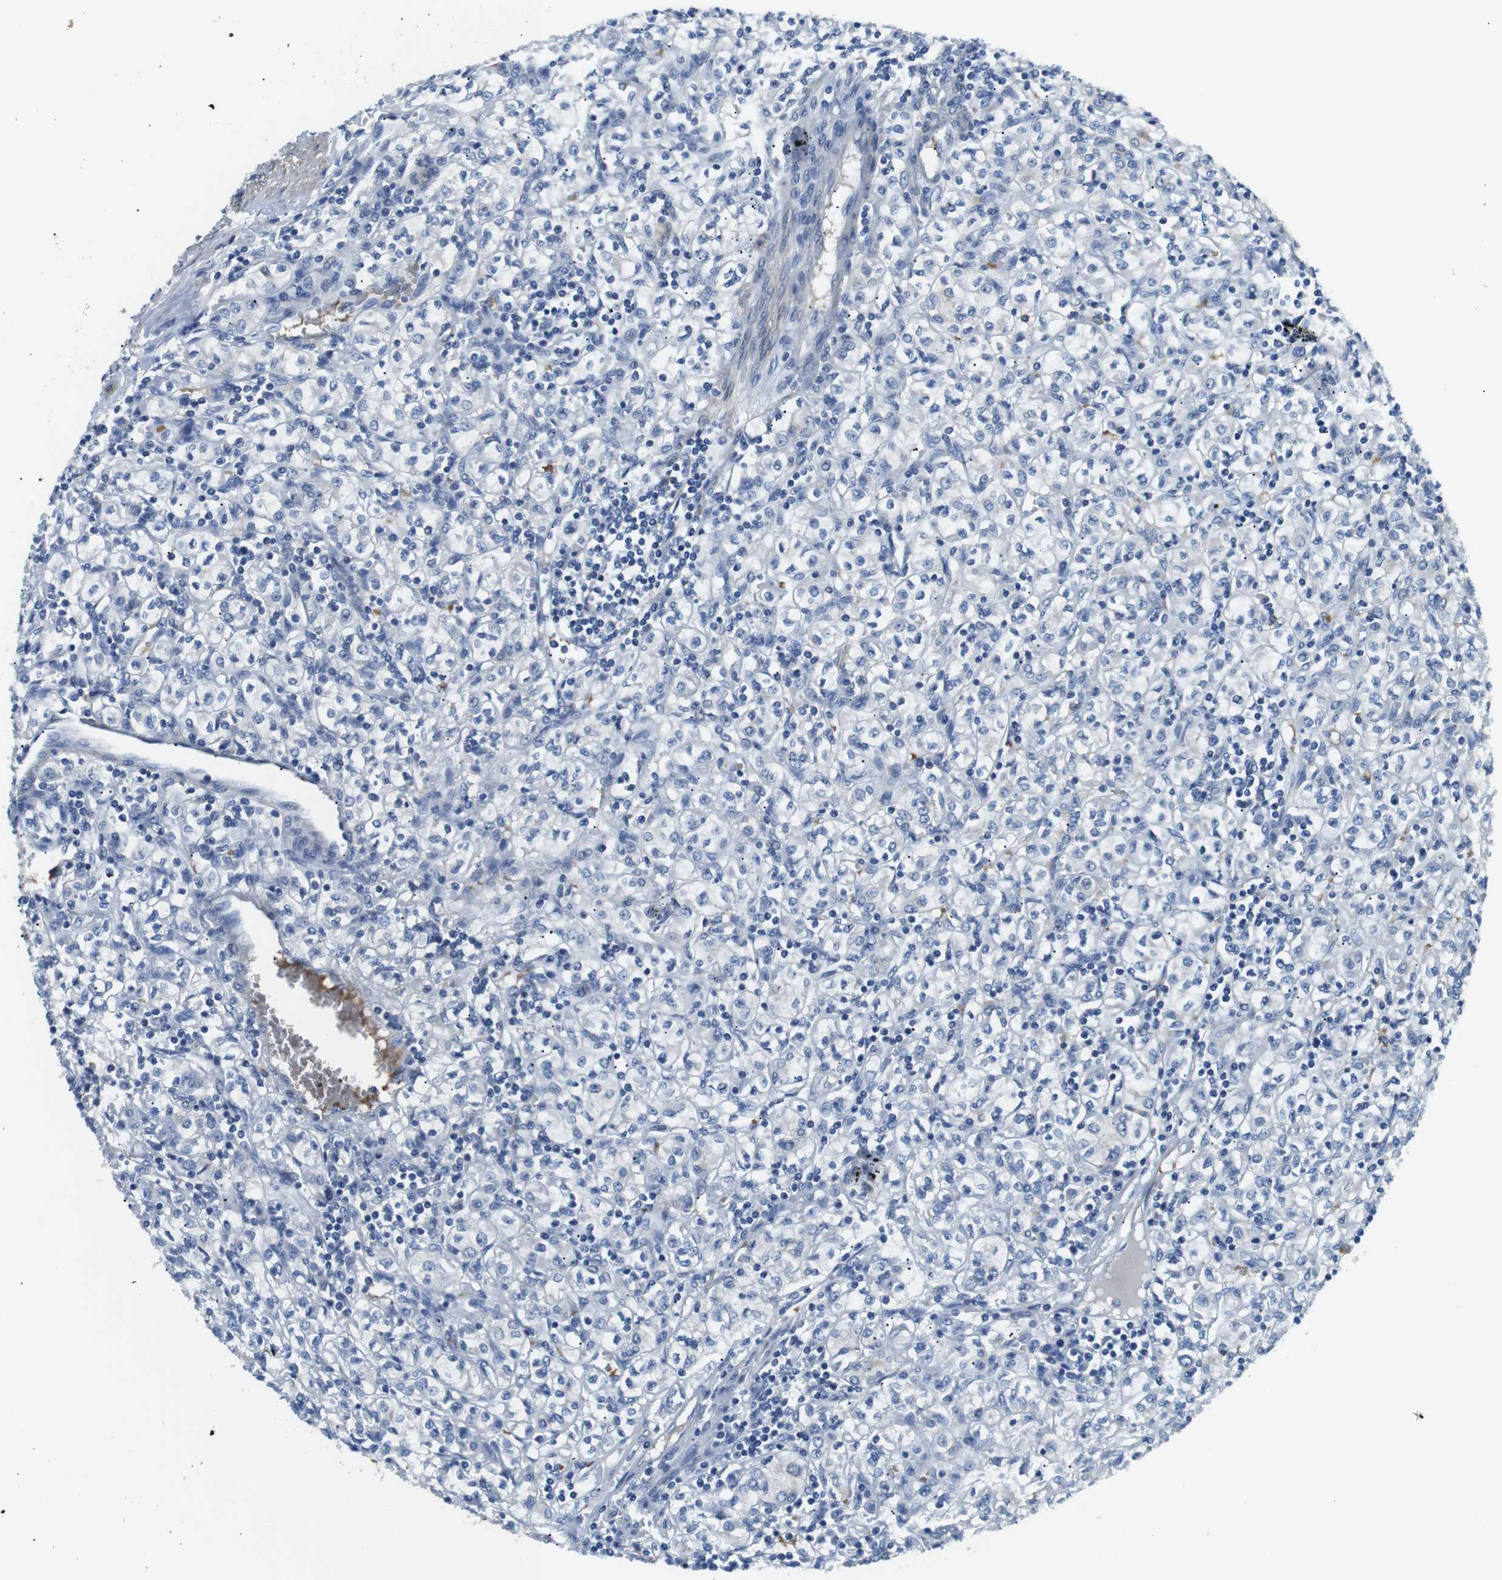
{"staining": {"intensity": "negative", "quantity": "none", "location": "none"}, "tissue": "renal cancer", "cell_type": "Tumor cells", "image_type": "cancer", "snomed": [{"axis": "morphology", "description": "Adenocarcinoma, NOS"}, {"axis": "topography", "description": "Kidney"}], "caption": "Immunohistochemical staining of adenocarcinoma (renal) displays no significant expression in tumor cells. (DAB (3,3'-diaminobenzidine) IHC visualized using brightfield microscopy, high magnification).", "gene": "WSCD1", "patient": {"sex": "male", "age": 77}}